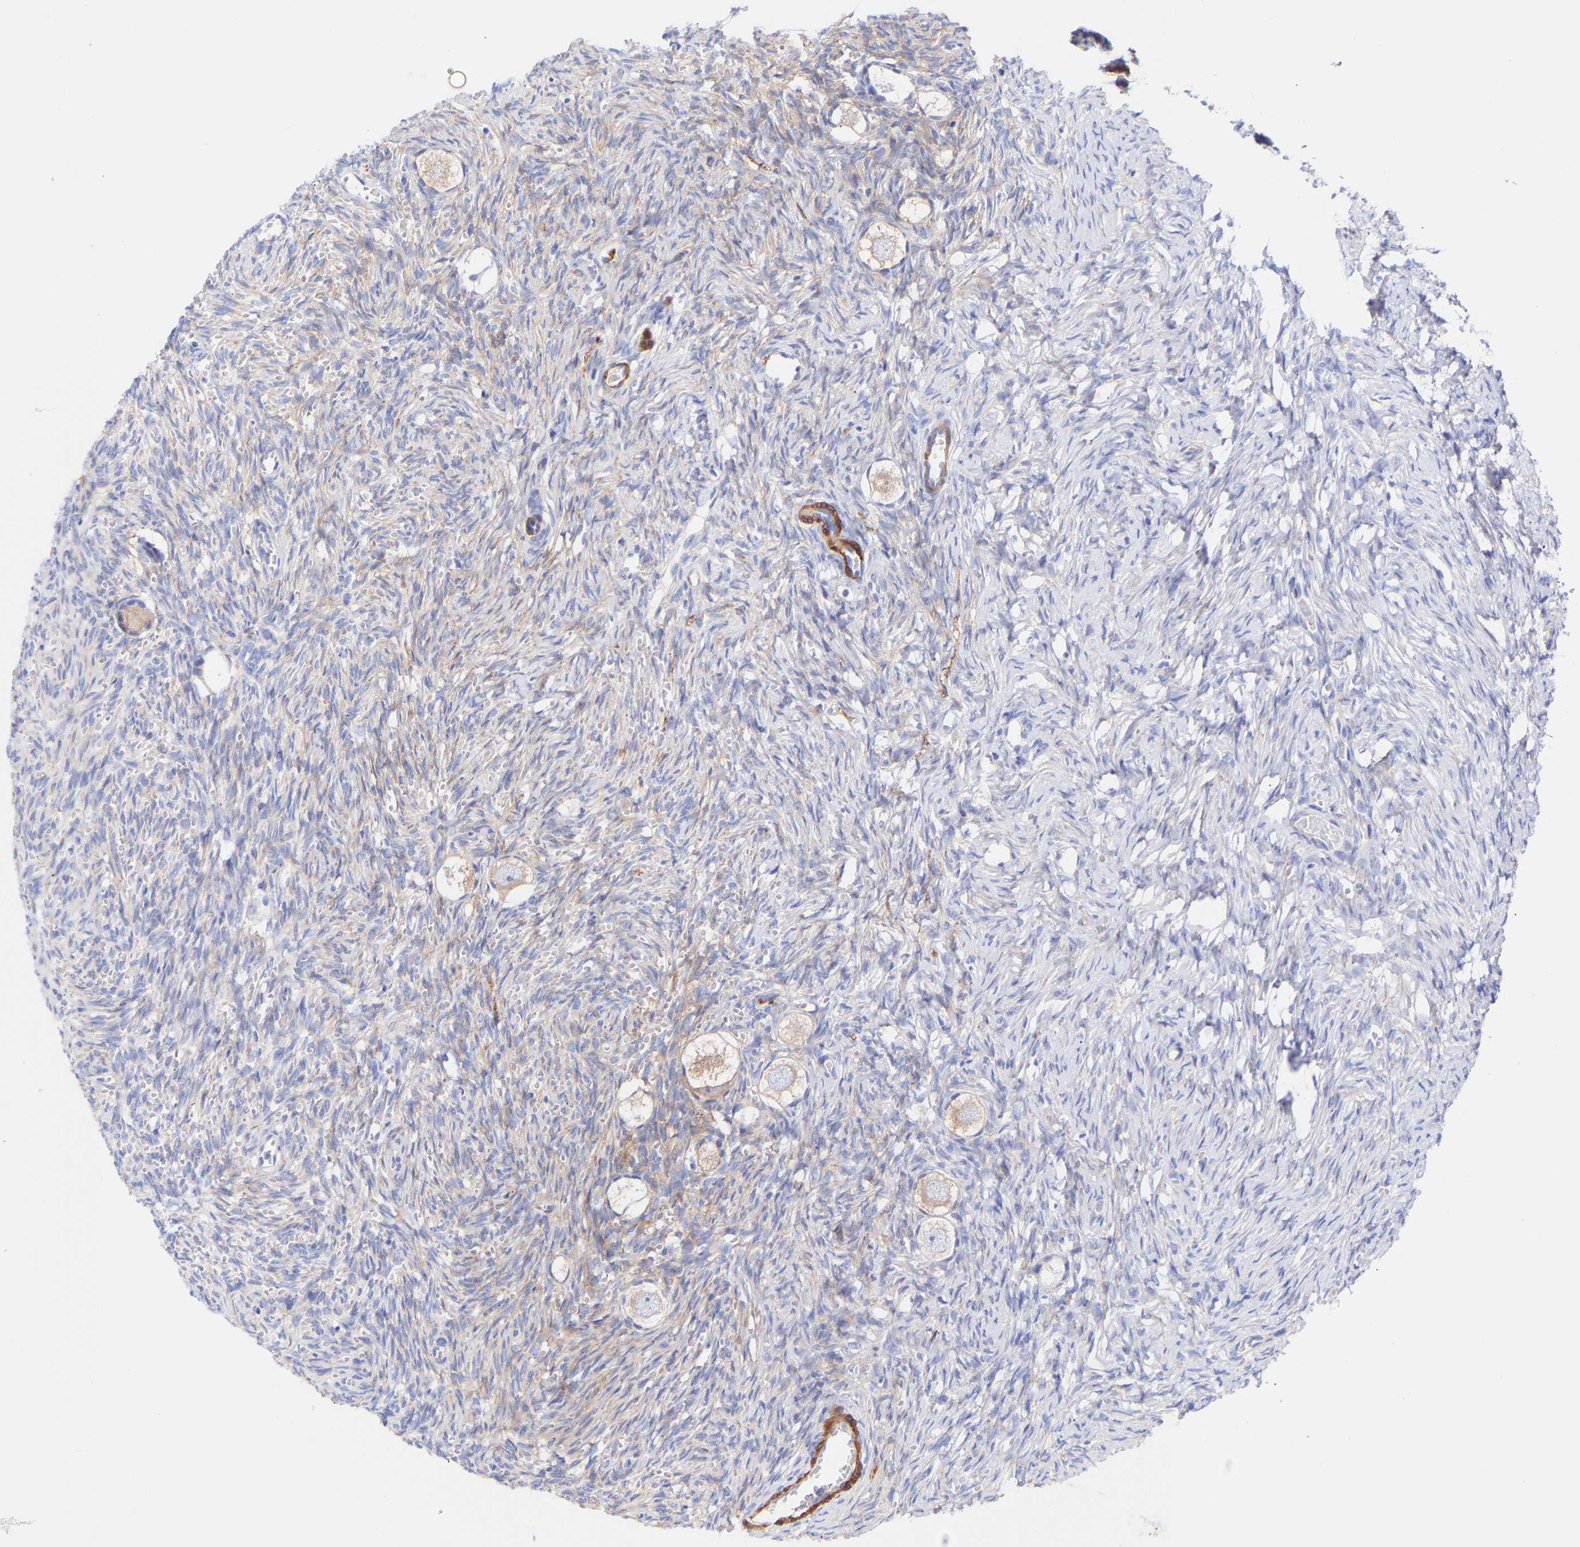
{"staining": {"intensity": "weak", "quantity": ">75%", "location": "cytoplasmic/membranous"}, "tissue": "ovary", "cell_type": "Follicle cells", "image_type": "normal", "snomed": [{"axis": "morphology", "description": "Normal tissue, NOS"}, {"axis": "topography", "description": "Ovary"}], "caption": "High-power microscopy captured an immunohistochemistry histopathology image of unremarkable ovary, revealing weak cytoplasmic/membranous staining in approximately >75% of follicle cells. The staining was performed using DAB, with brown indicating positive protein expression. Nuclei are stained blue with hematoxylin.", "gene": "AMPH", "patient": {"sex": "female", "age": 27}}